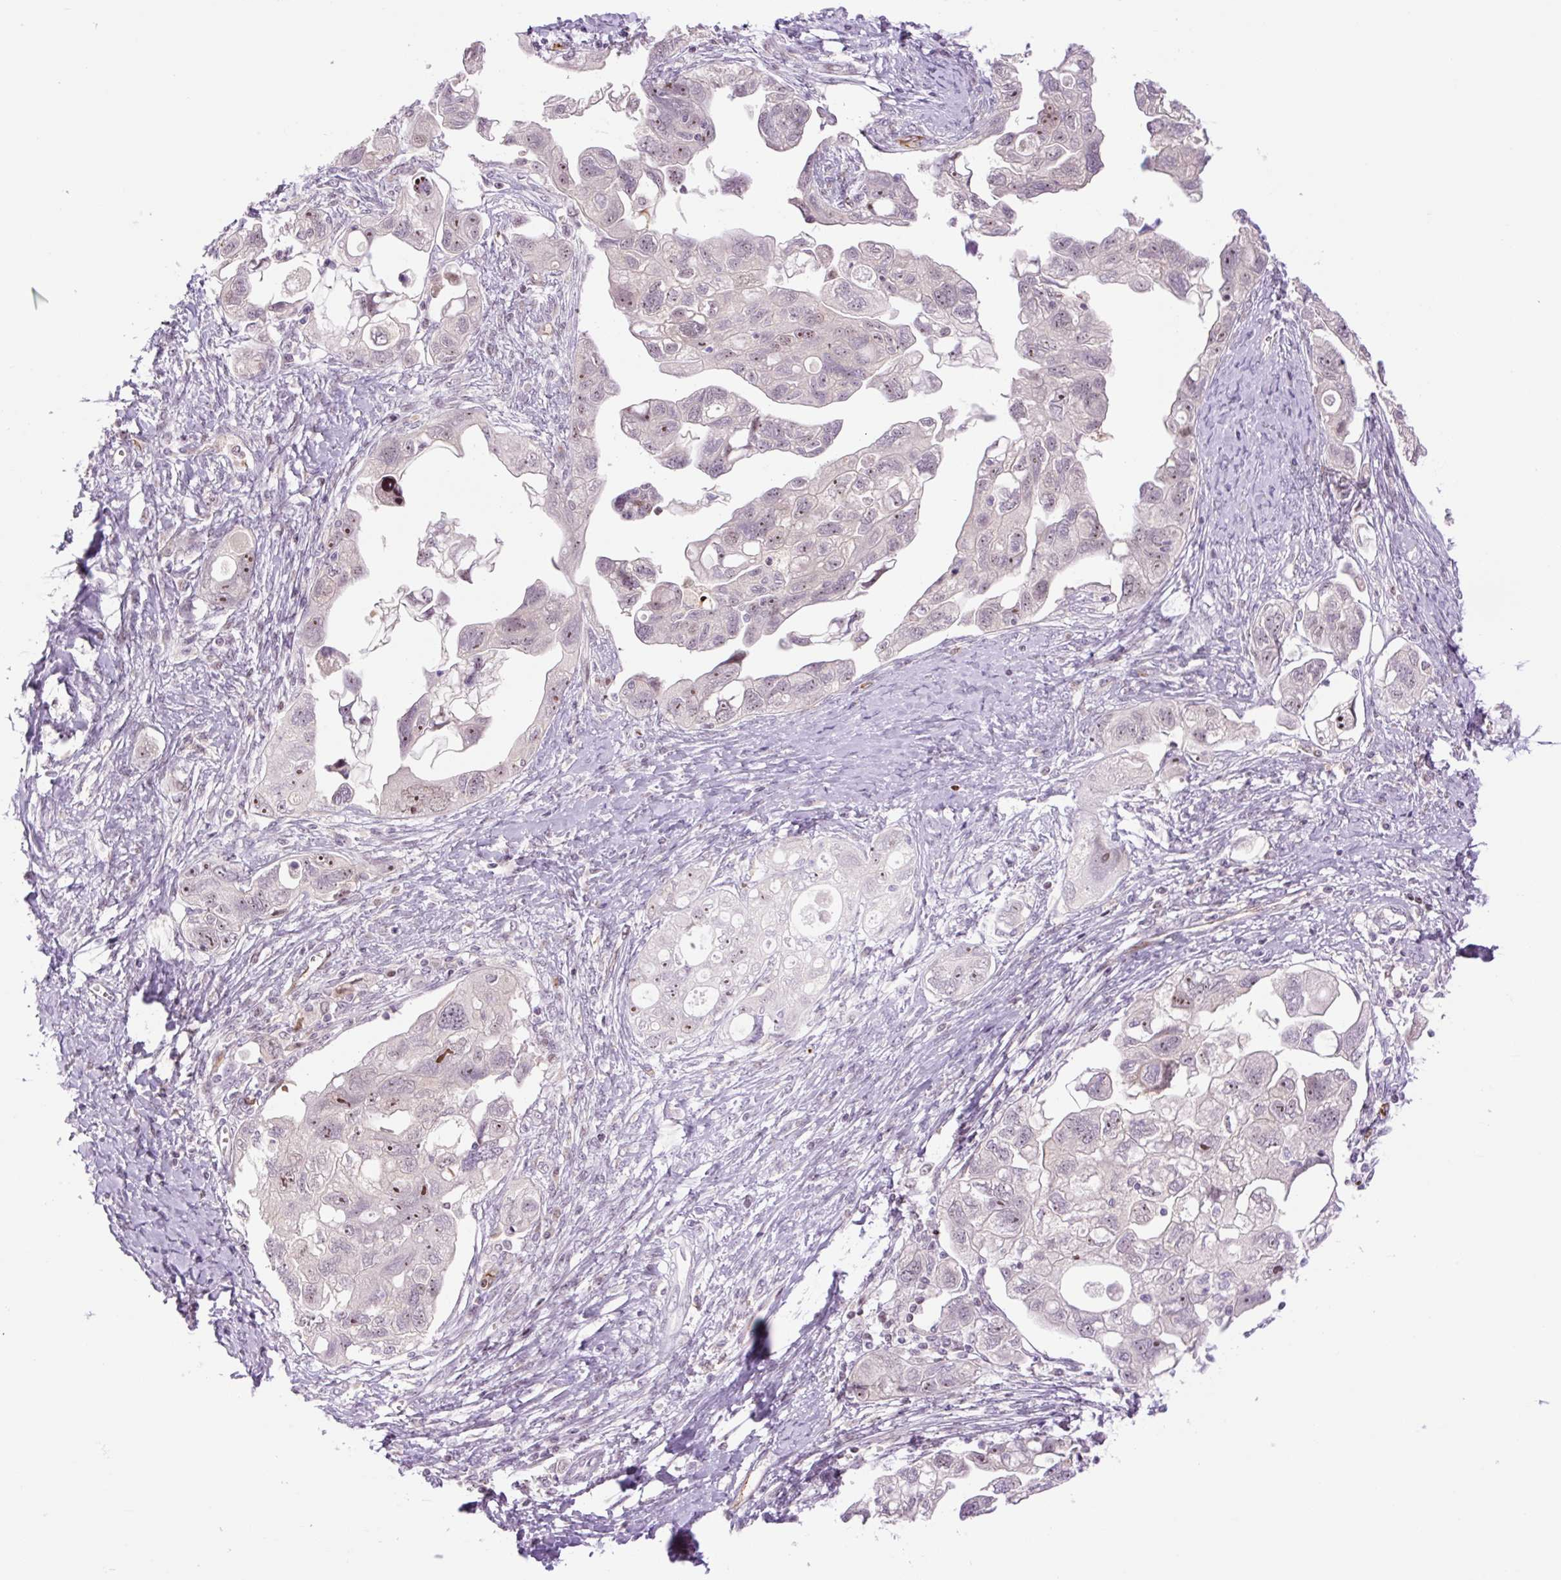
{"staining": {"intensity": "moderate", "quantity": "<25%", "location": "nuclear"}, "tissue": "ovarian cancer", "cell_type": "Tumor cells", "image_type": "cancer", "snomed": [{"axis": "morphology", "description": "Carcinoma, NOS"}, {"axis": "morphology", "description": "Cystadenocarcinoma, serous, NOS"}, {"axis": "topography", "description": "Ovary"}], "caption": "Immunohistochemical staining of human ovarian serous cystadenocarcinoma exhibits low levels of moderate nuclear positivity in approximately <25% of tumor cells.", "gene": "ZNF417", "patient": {"sex": "female", "age": 69}}